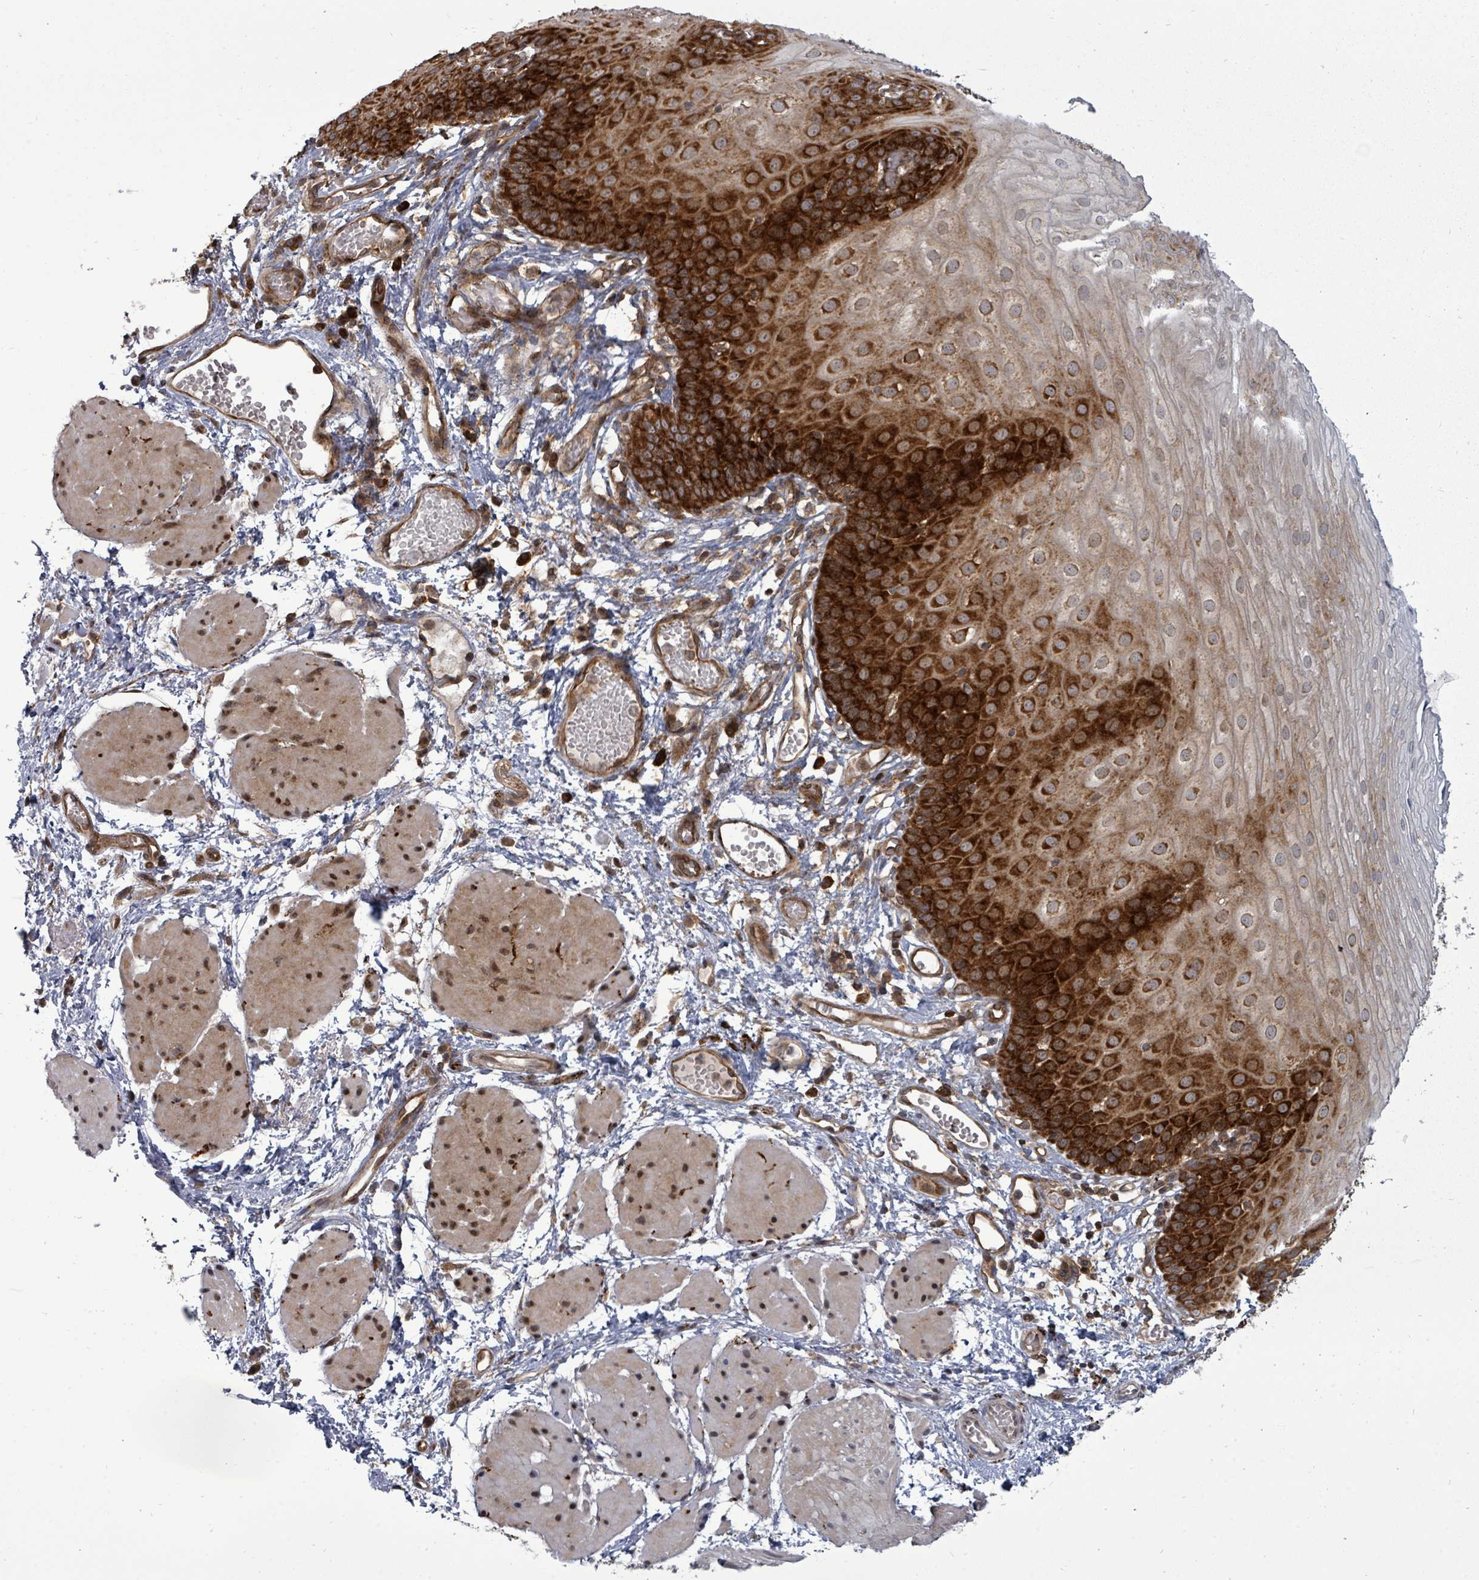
{"staining": {"intensity": "strong", "quantity": ">75%", "location": "cytoplasmic/membranous"}, "tissue": "esophagus", "cell_type": "Squamous epithelial cells", "image_type": "normal", "snomed": [{"axis": "morphology", "description": "Normal tissue, NOS"}, {"axis": "topography", "description": "Esophagus"}], "caption": "High-power microscopy captured an IHC image of benign esophagus, revealing strong cytoplasmic/membranous staining in approximately >75% of squamous epithelial cells.", "gene": "EIF3CL", "patient": {"sex": "male", "age": 69}}